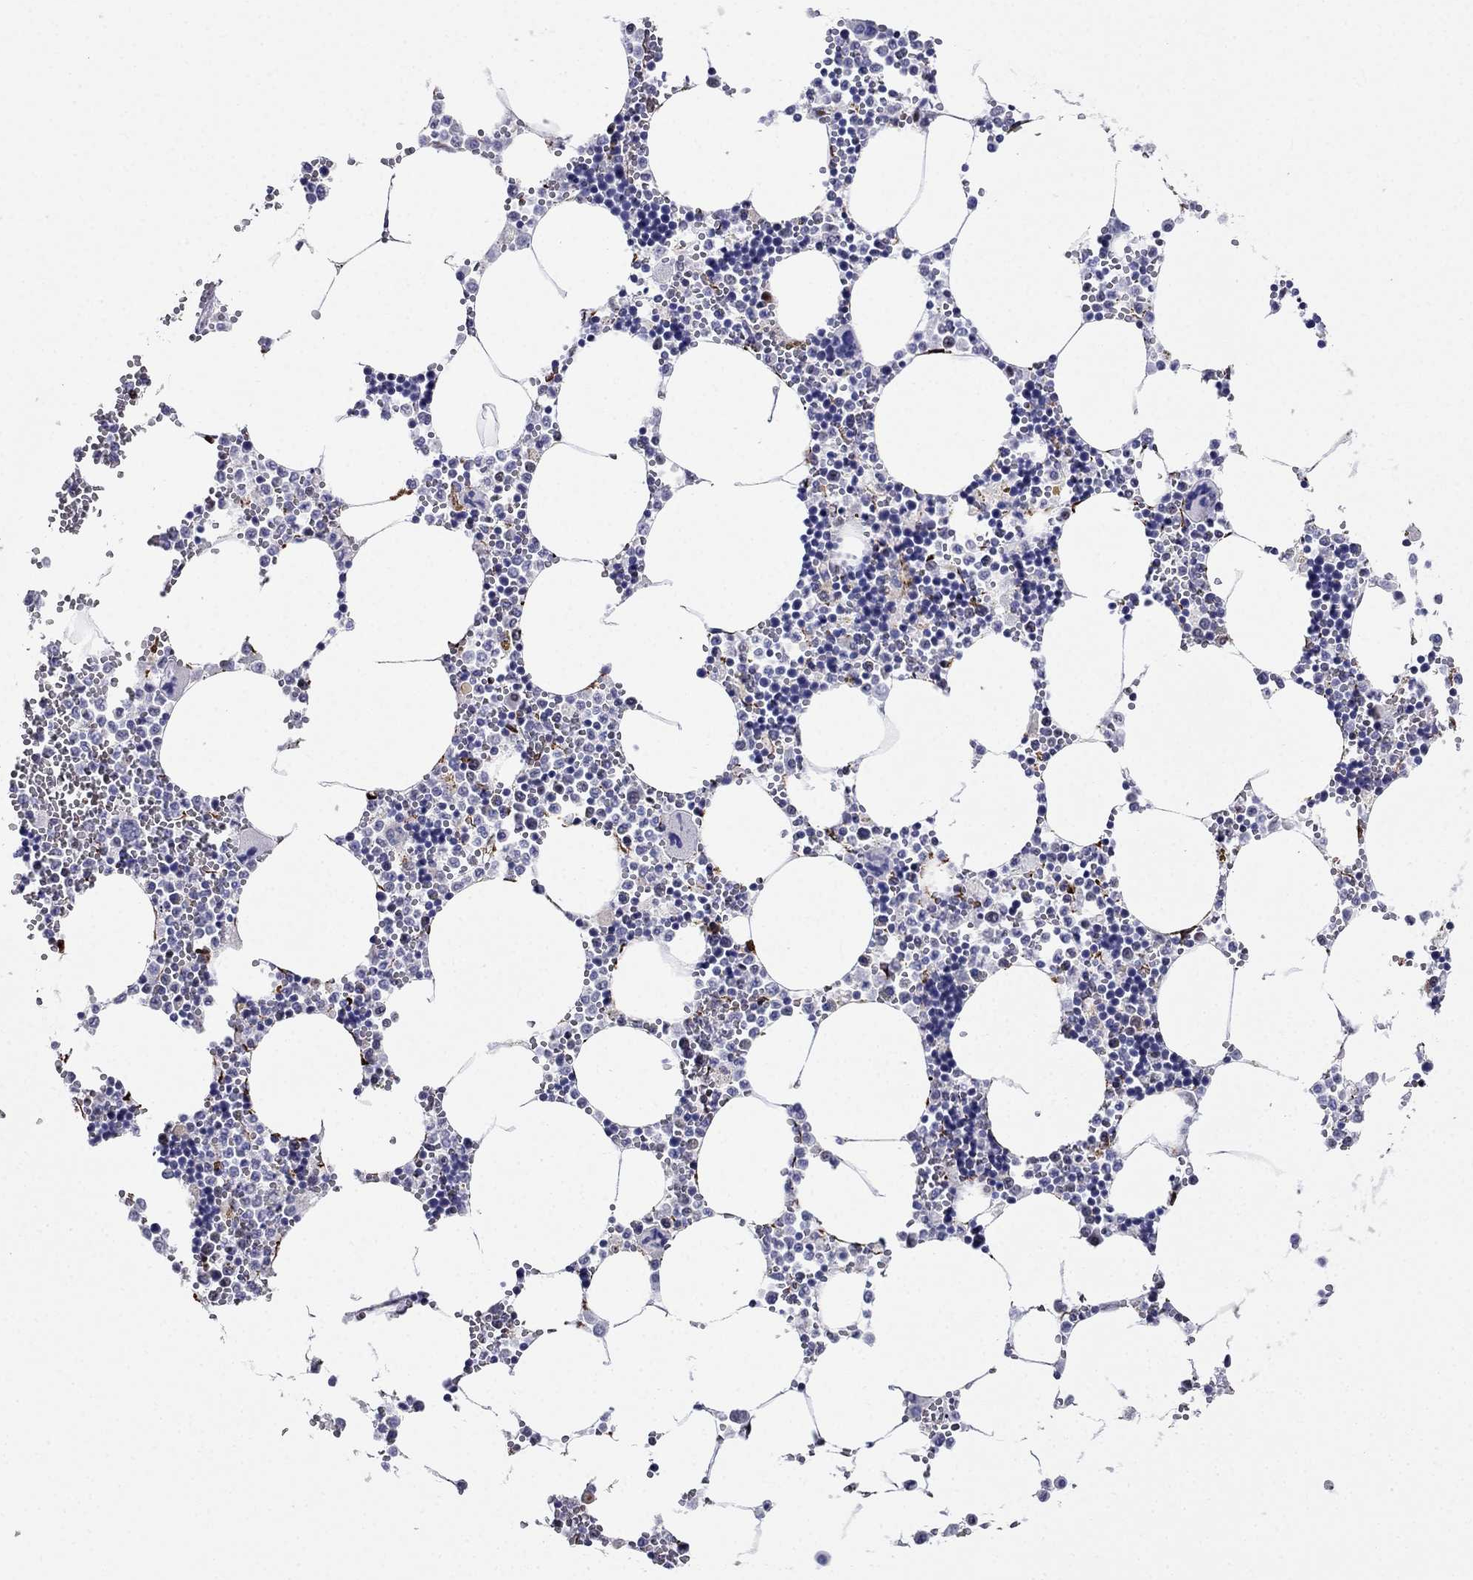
{"staining": {"intensity": "weak", "quantity": "<25%", "location": "nuclear"}, "tissue": "bone marrow", "cell_type": "Hematopoietic cells", "image_type": "normal", "snomed": [{"axis": "morphology", "description": "Normal tissue, NOS"}, {"axis": "topography", "description": "Bone marrow"}], "caption": "Photomicrograph shows no significant protein staining in hematopoietic cells of unremarkable bone marrow.", "gene": "PPM1G", "patient": {"sex": "male", "age": 54}}